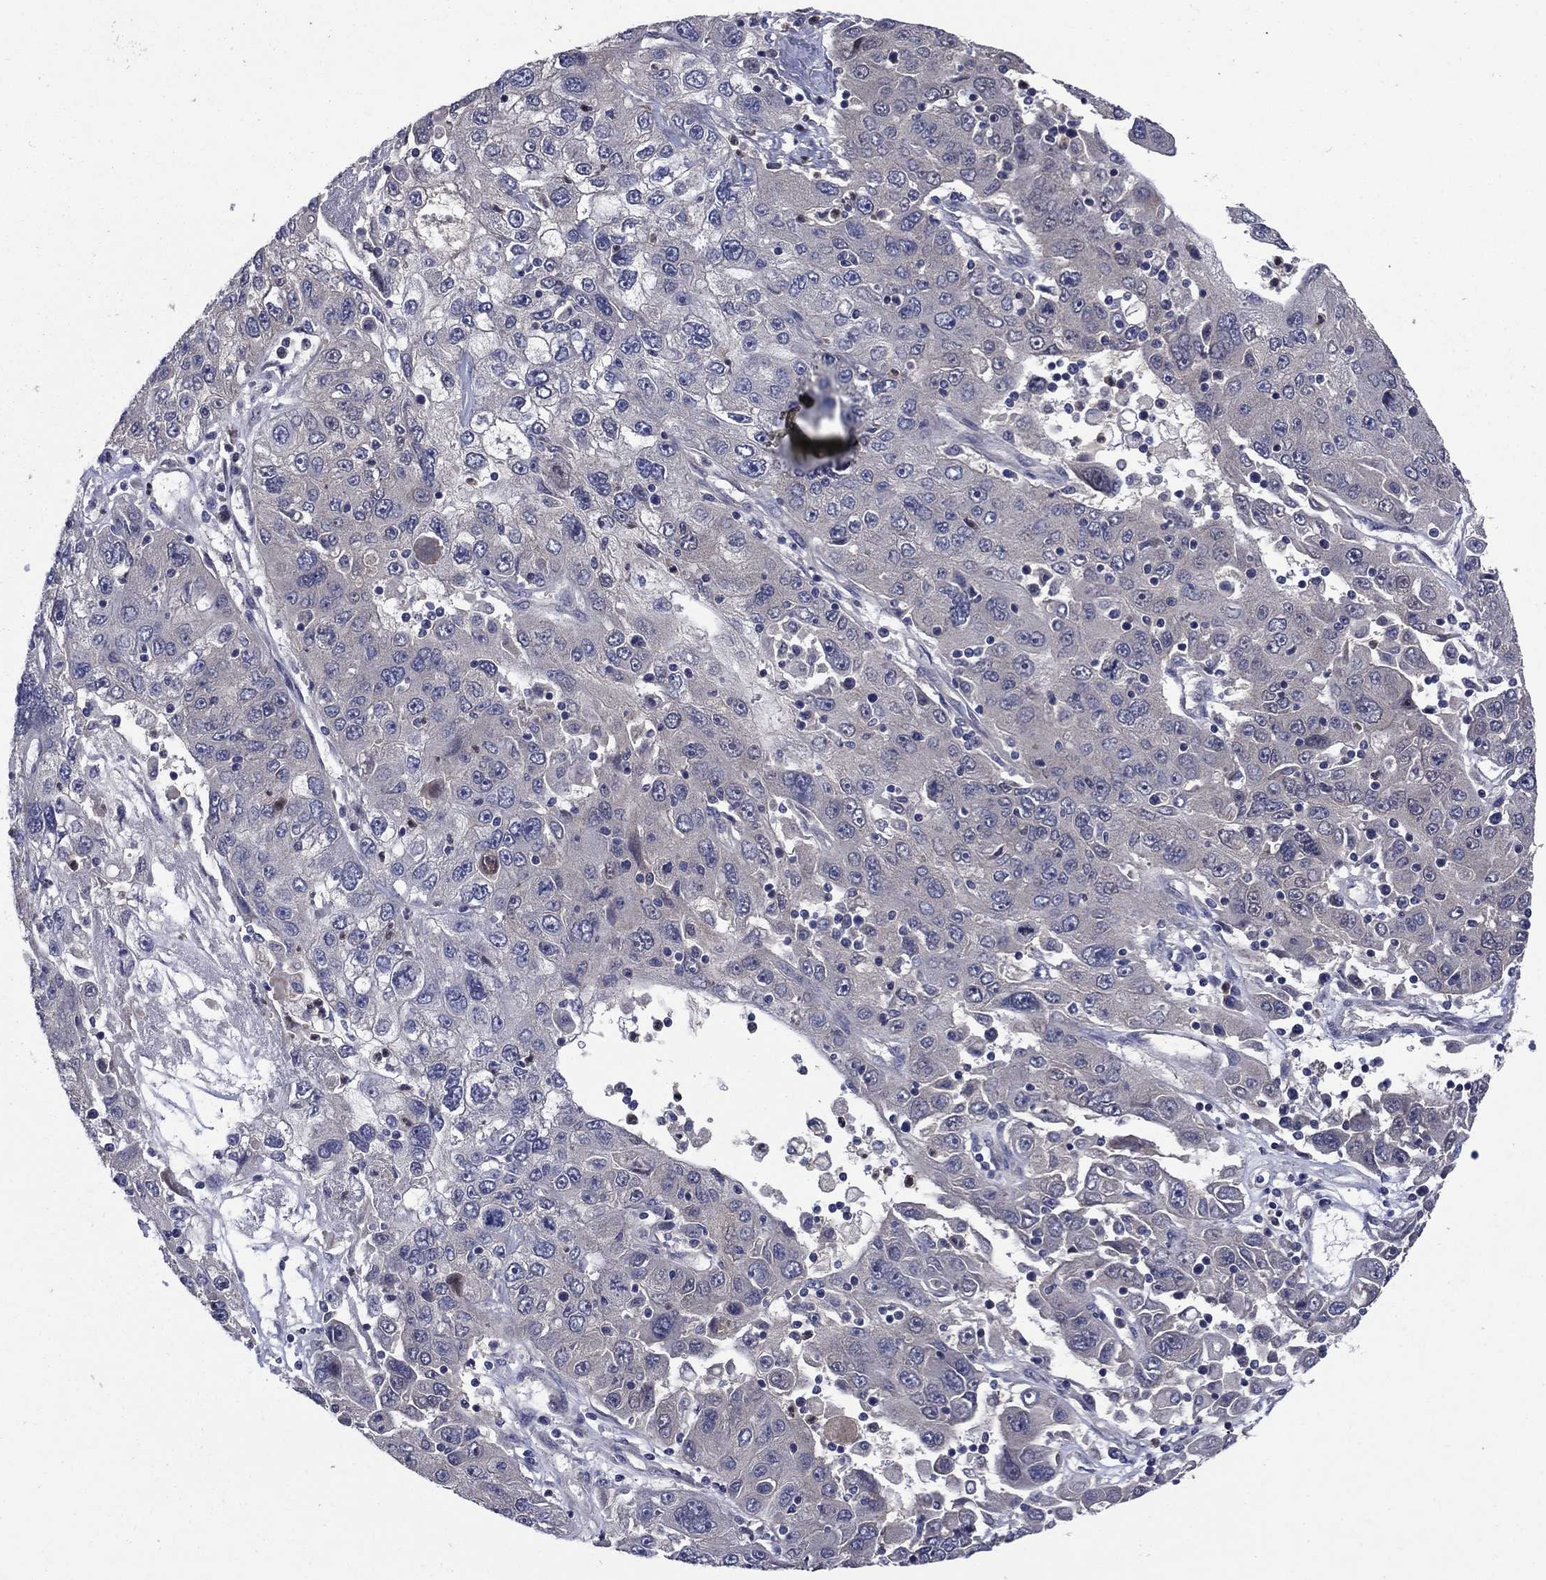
{"staining": {"intensity": "negative", "quantity": "none", "location": "none"}, "tissue": "stomach cancer", "cell_type": "Tumor cells", "image_type": "cancer", "snomed": [{"axis": "morphology", "description": "Adenocarcinoma, NOS"}, {"axis": "topography", "description": "Stomach"}], "caption": "This is a image of IHC staining of stomach cancer (adenocarcinoma), which shows no staining in tumor cells. (Brightfield microscopy of DAB (3,3'-diaminobenzidine) immunohistochemistry at high magnification).", "gene": "MSRB1", "patient": {"sex": "male", "age": 56}}